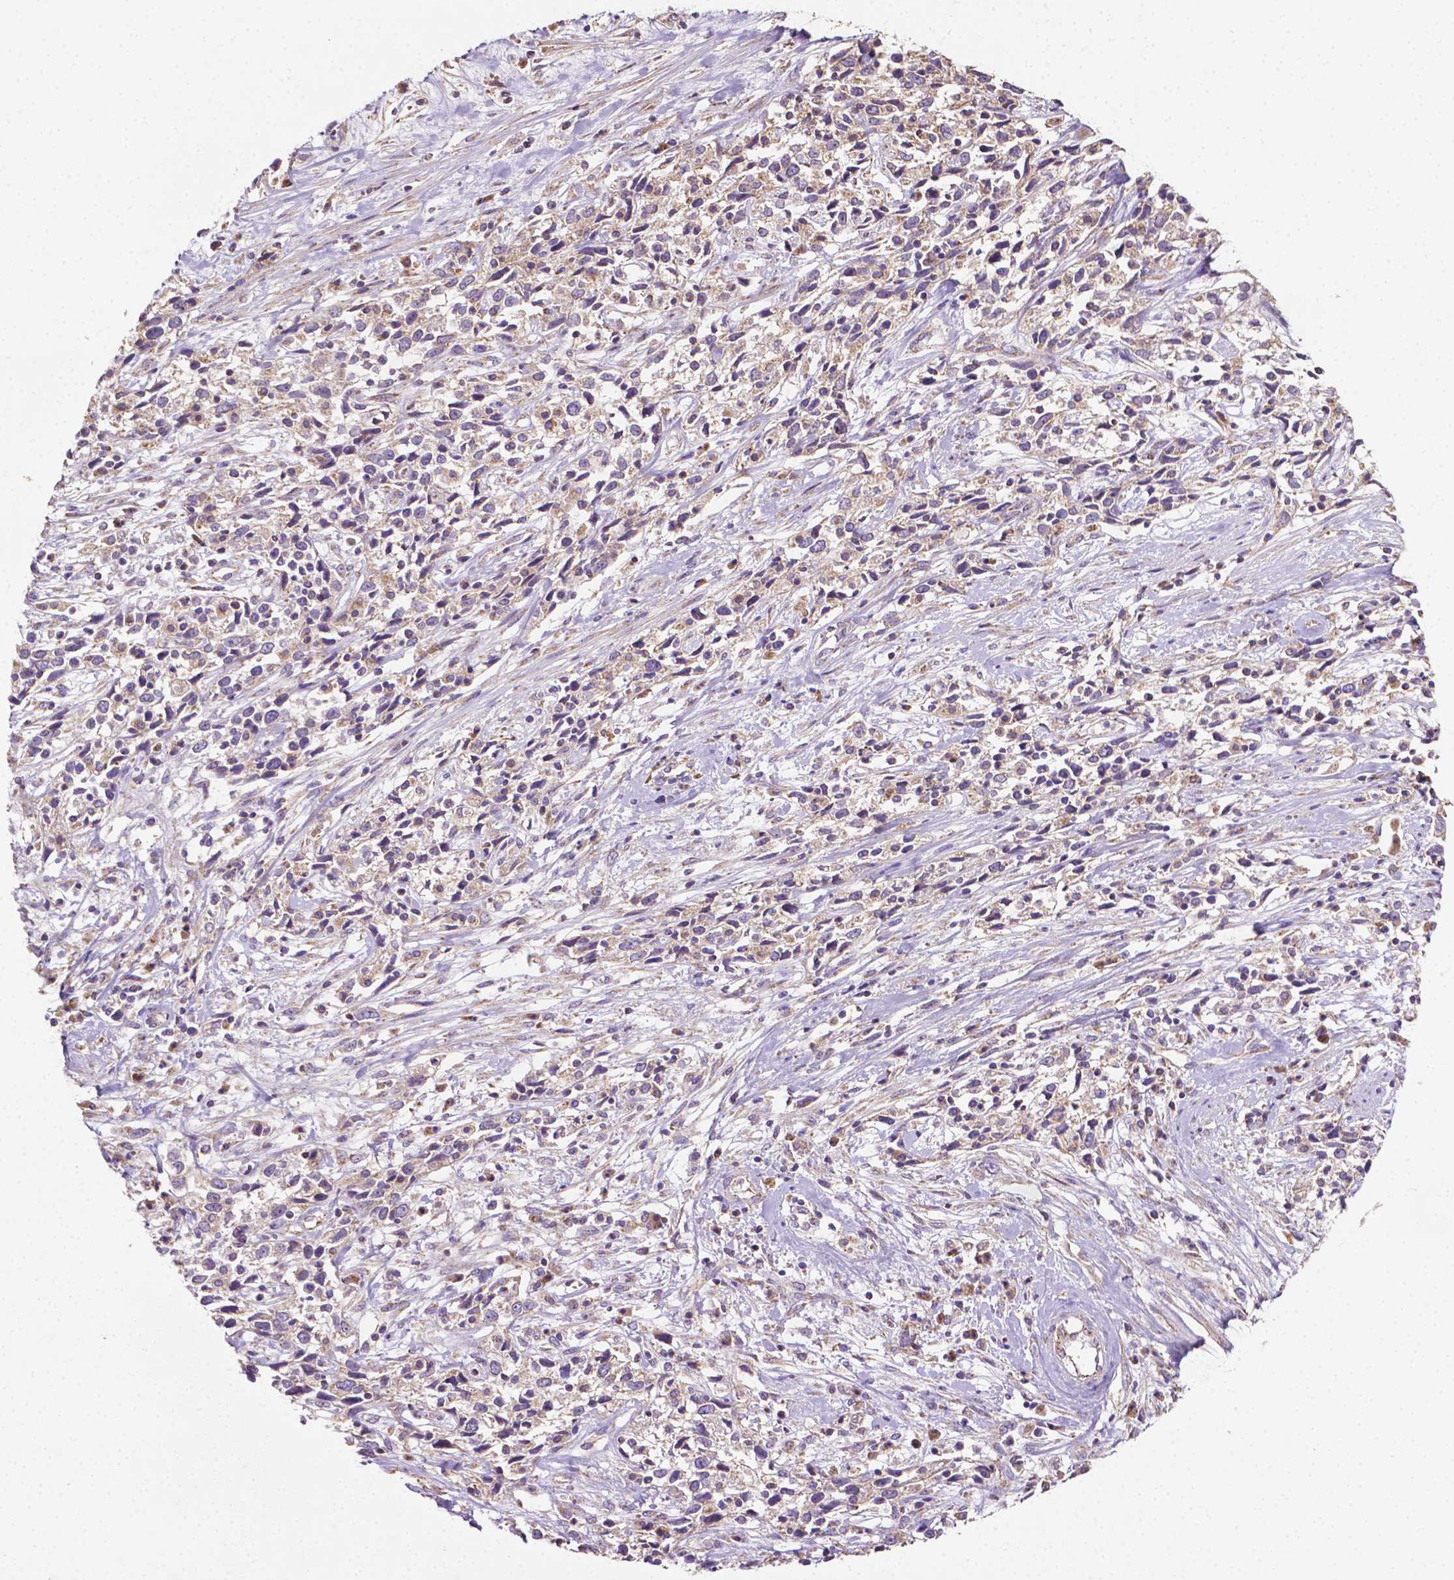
{"staining": {"intensity": "negative", "quantity": "none", "location": "none"}, "tissue": "cervical cancer", "cell_type": "Tumor cells", "image_type": "cancer", "snomed": [{"axis": "morphology", "description": "Adenocarcinoma, NOS"}, {"axis": "topography", "description": "Cervix"}], "caption": "IHC micrograph of human adenocarcinoma (cervical) stained for a protein (brown), which displays no staining in tumor cells. Nuclei are stained in blue.", "gene": "ILVBL", "patient": {"sex": "female", "age": 40}}